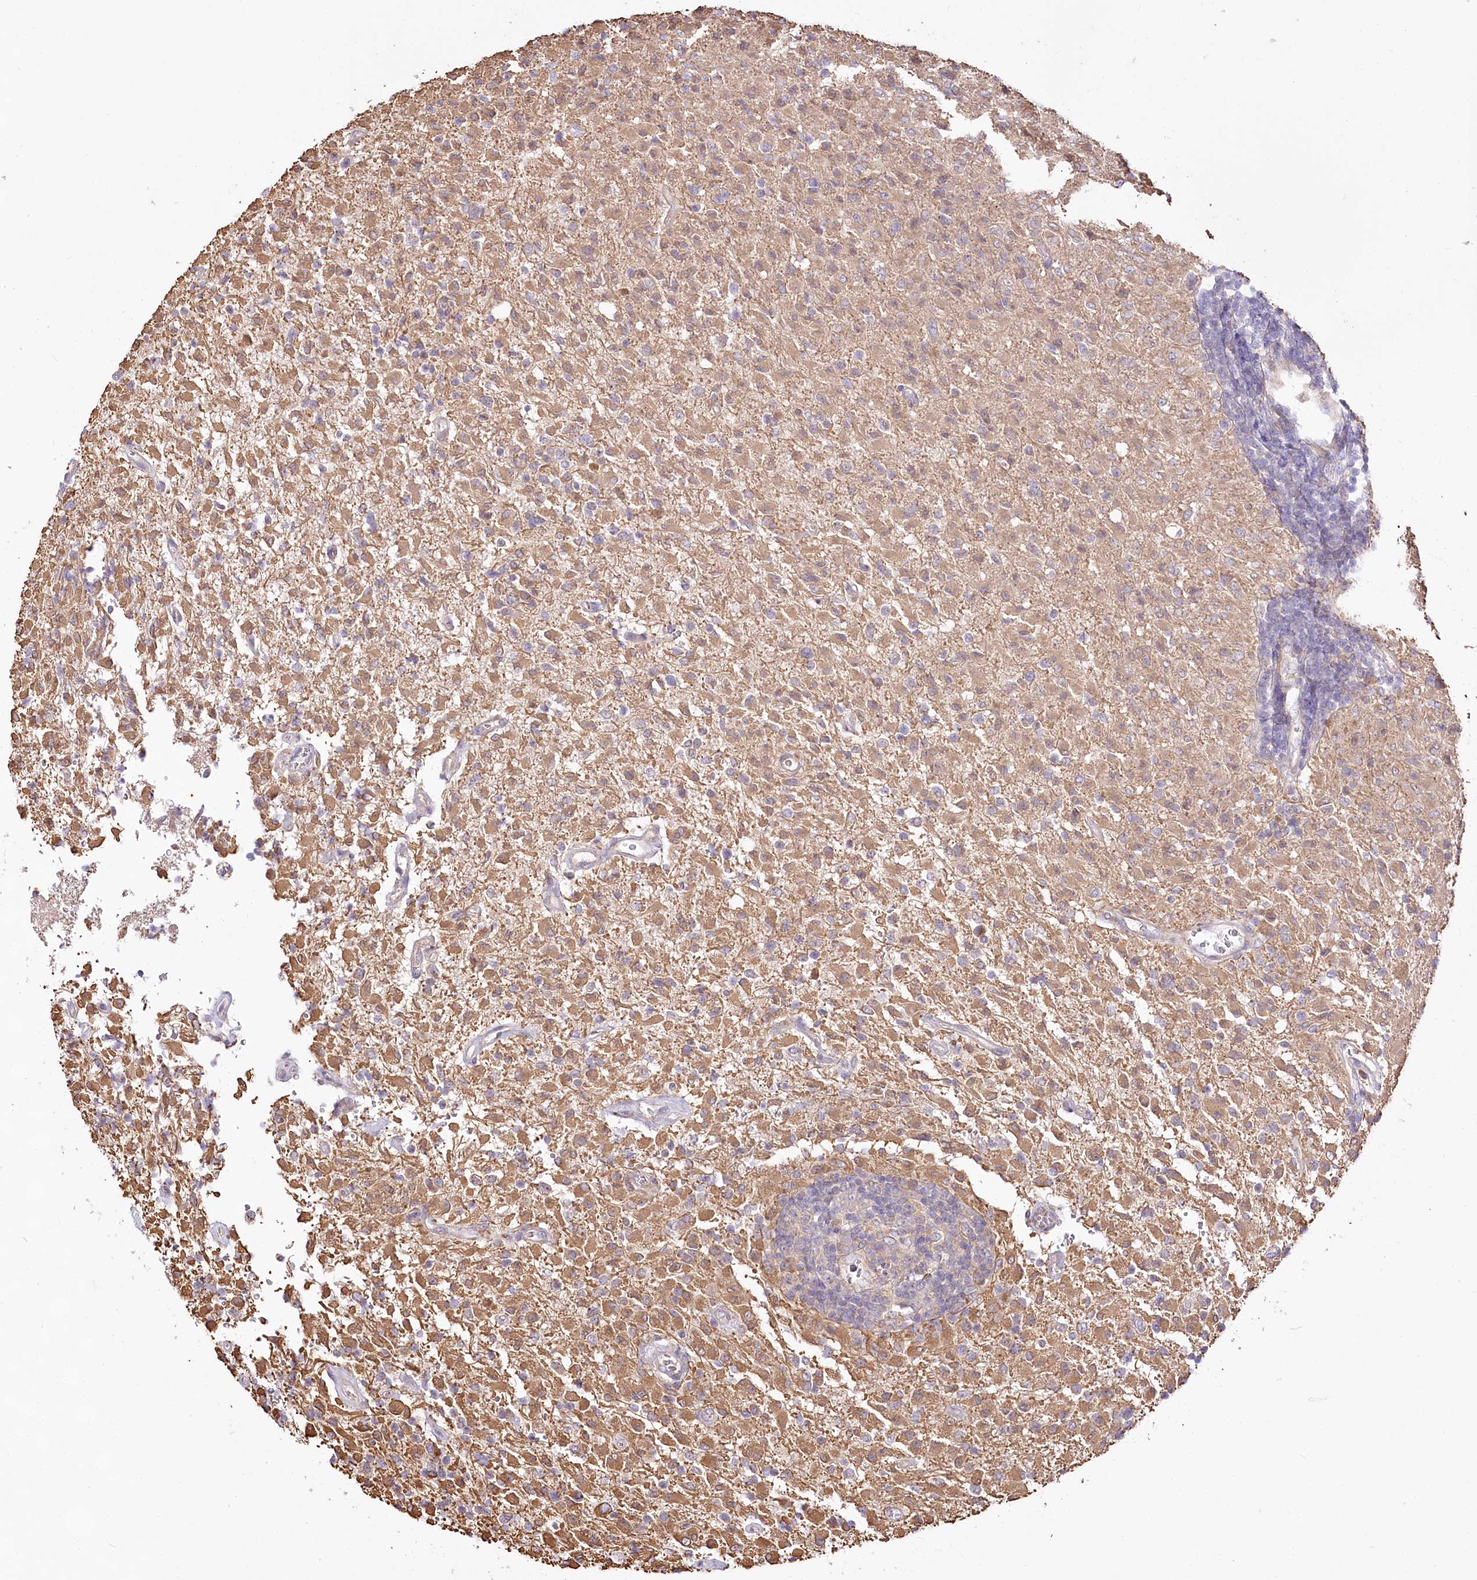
{"staining": {"intensity": "moderate", "quantity": ">75%", "location": "cytoplasmic/membranous"}, "tissue": "glioma", "cell_type": "Tumor cells", "image_type": "cancer", "snomed": [{"axis": "morphology", "description": "Glioma, malignant, High grade"}, {"axis": "topography", "description": "Brain"}], "caption": "About >75% of tumor cells in human glioma reveal moderate cytoplasmic/membranous protein positivity as visualized by brown immunohistochemical staining.", "gene": "PYROXD1", "patient": {"sex": "female", "age": 57}}